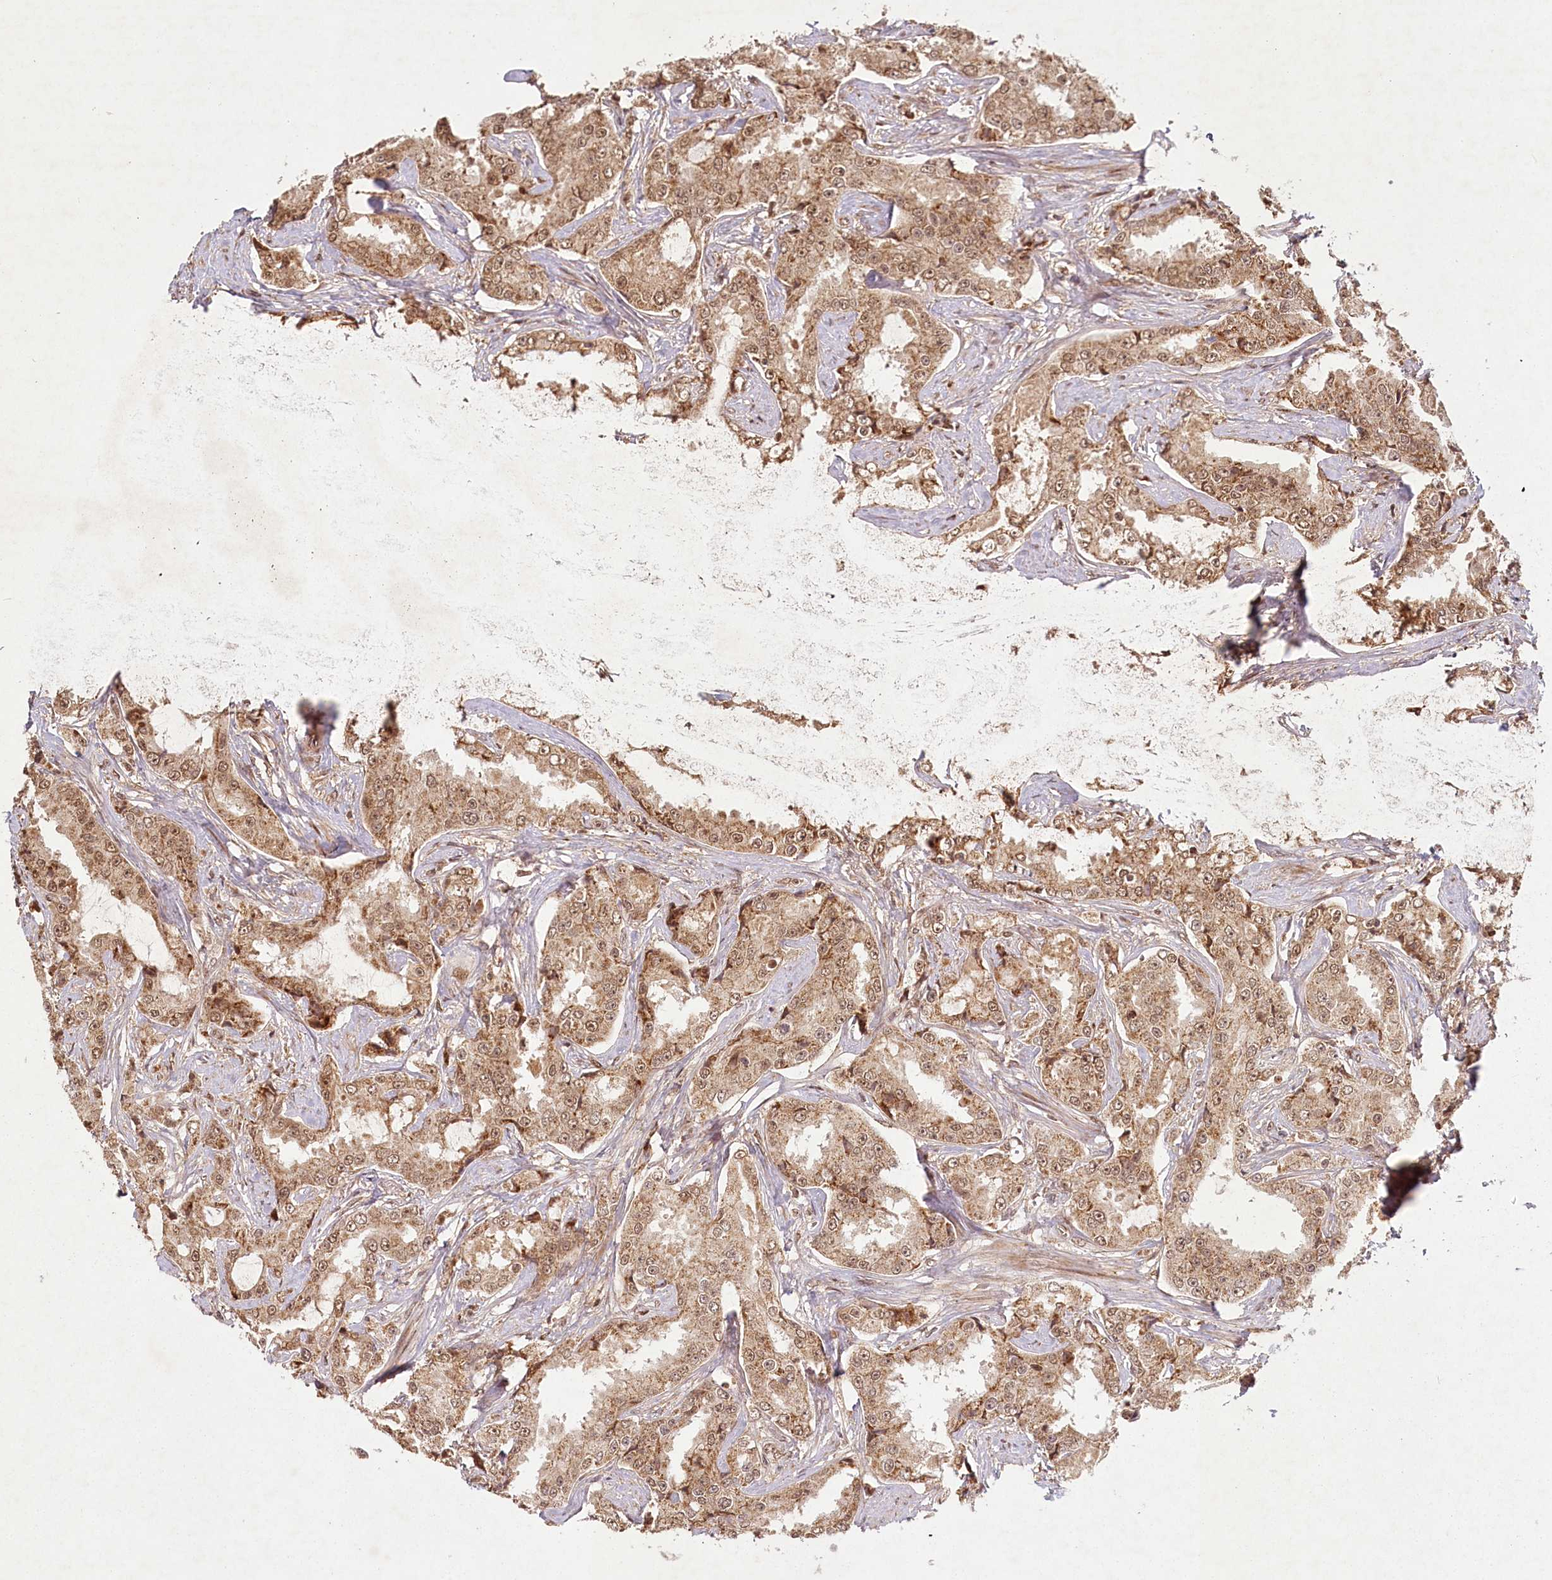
{"staining": {"intensity": "moderate", "quantity": ">75%", "location": "cytoplasmic/membranous,nuclear"}, "tissue": "prostate cancer", "cell_type": "Tumor cells", "image_type": "cancer", "snomed": [{"axis": "morphology", "description": "Adenocarcinoma, High grade"}, {"axis": "topography", "description": "Prostate"}], "caption": "Human prostate adenocarcinoma (high-grade) stained with a brown dye exhibits moderate cytoplasmic/membranous and nuclear positive positivity in about >75% of tumor cells.", "gene": "MICU1", "patient": {"sex": "male", "age": 73}}